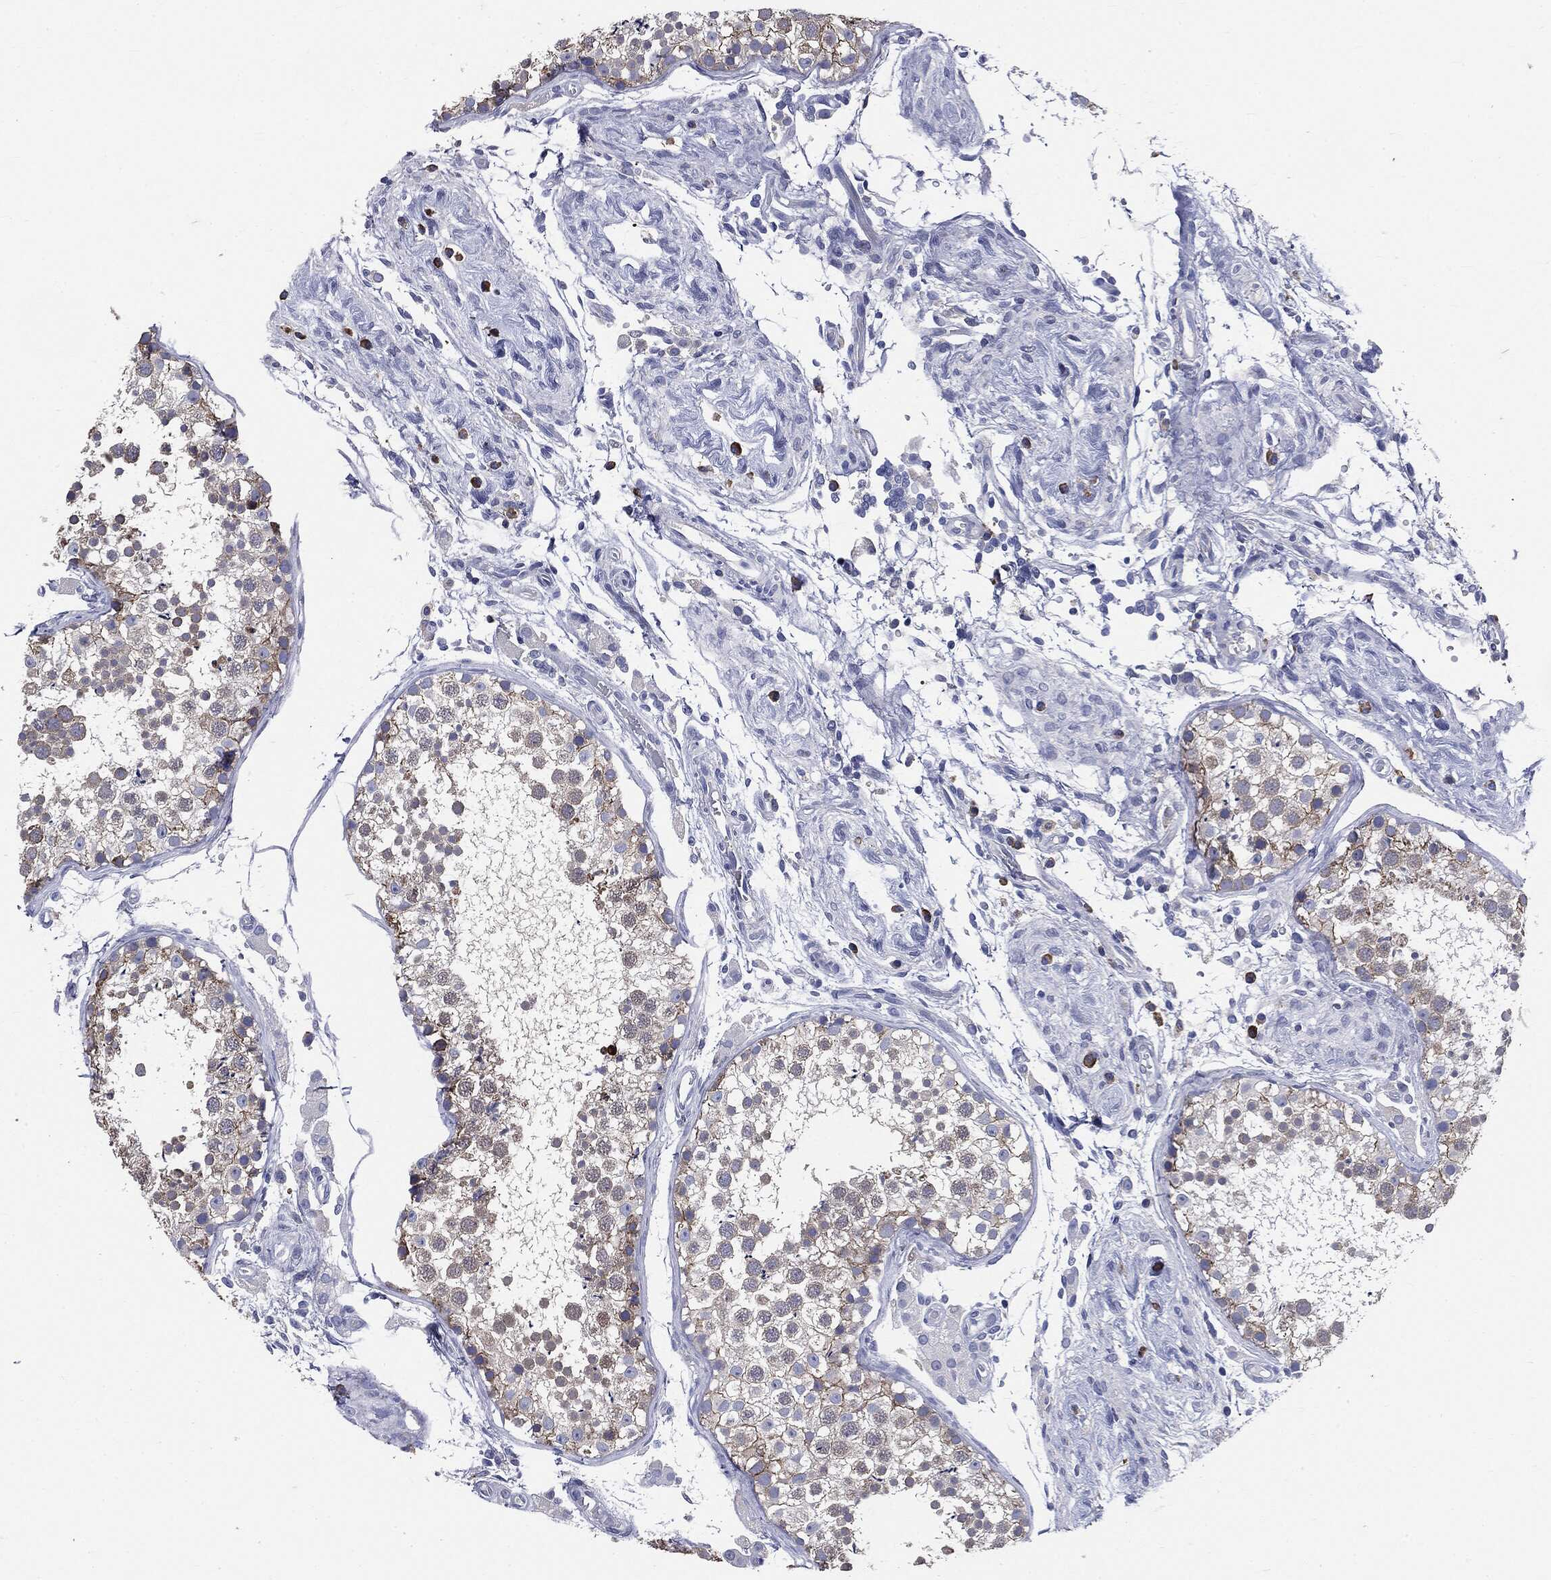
{"staining": {"intensity": "strong", "quantity": "<25%", "location": "cytoplasmic/membranous"}, "tissue": "testis", "cell_type": "Cells in seminiferous ducts", "image_type": "normal", "snomed": [{"axis": "morphology", "description": "Normal tissue, NOS"}, {"axis": "topography", "description": "Testis"}], "caption": "Immunohistochemistry image of benign testis: testis stained using immunohistochemistry demonstrates medium levels of strong protein expression localized specifically in the cytoplasmic/membranous of cells in seminiferous ducts, appearing as a cytoplasmic/membranous brown color.", "gene": "PTGS2", "patient": {"sex": "male", "age": 29}}